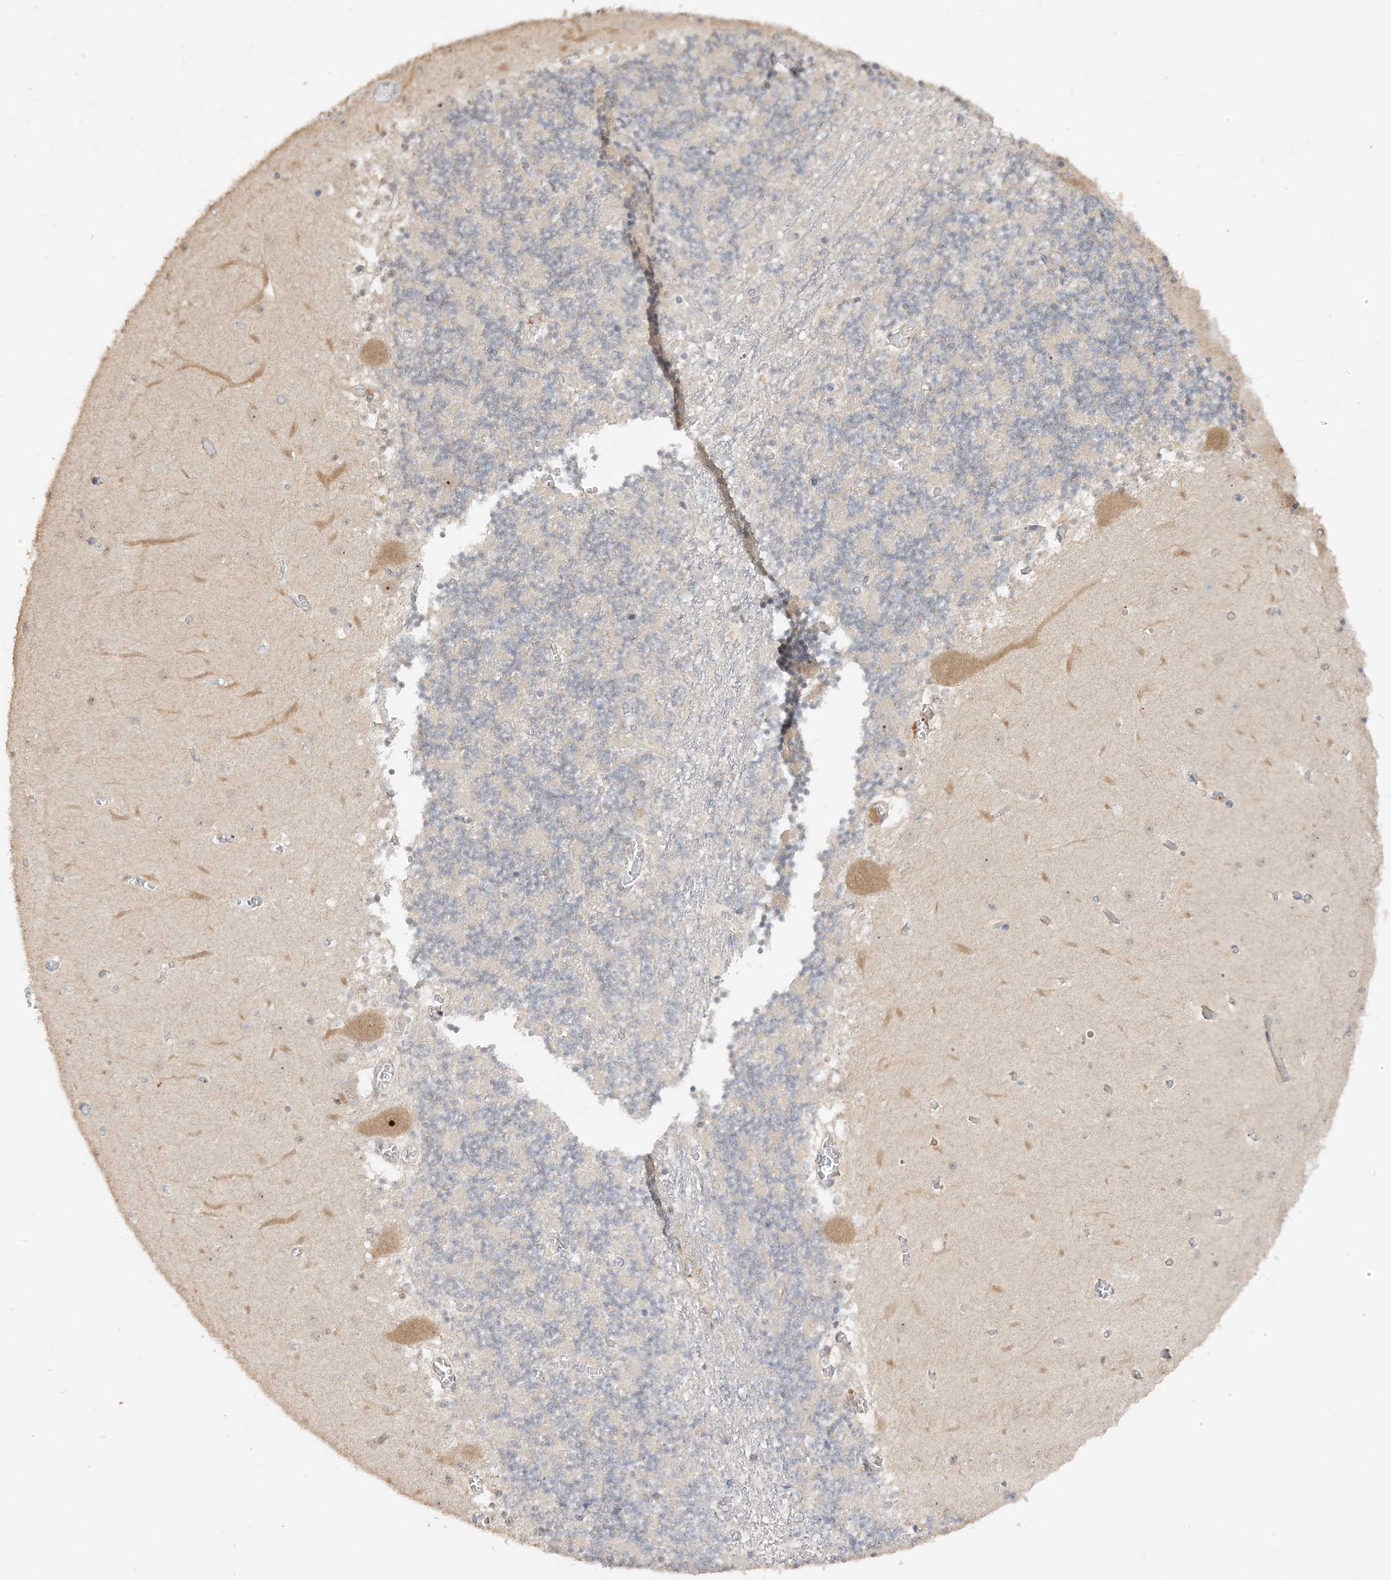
{"staining": {"intensity": "negative", "quantity": "none", "location": "none"}, "tissue": "cerebellum", "cell_type": "Cells in granular layer", "image_type": "normal", "snomed": [{"axis": "morphology", "description": "Normal tissue, NOS"}, {"axis": "topography", "description": "Cerebellum"}], "caption": "Immunohistochemistry (IHC) of unremarkable cerebellum displays no positivity in cells in granular layer.", "gene": "DDX18", "patient": {"sex": "female", "age": 28}}